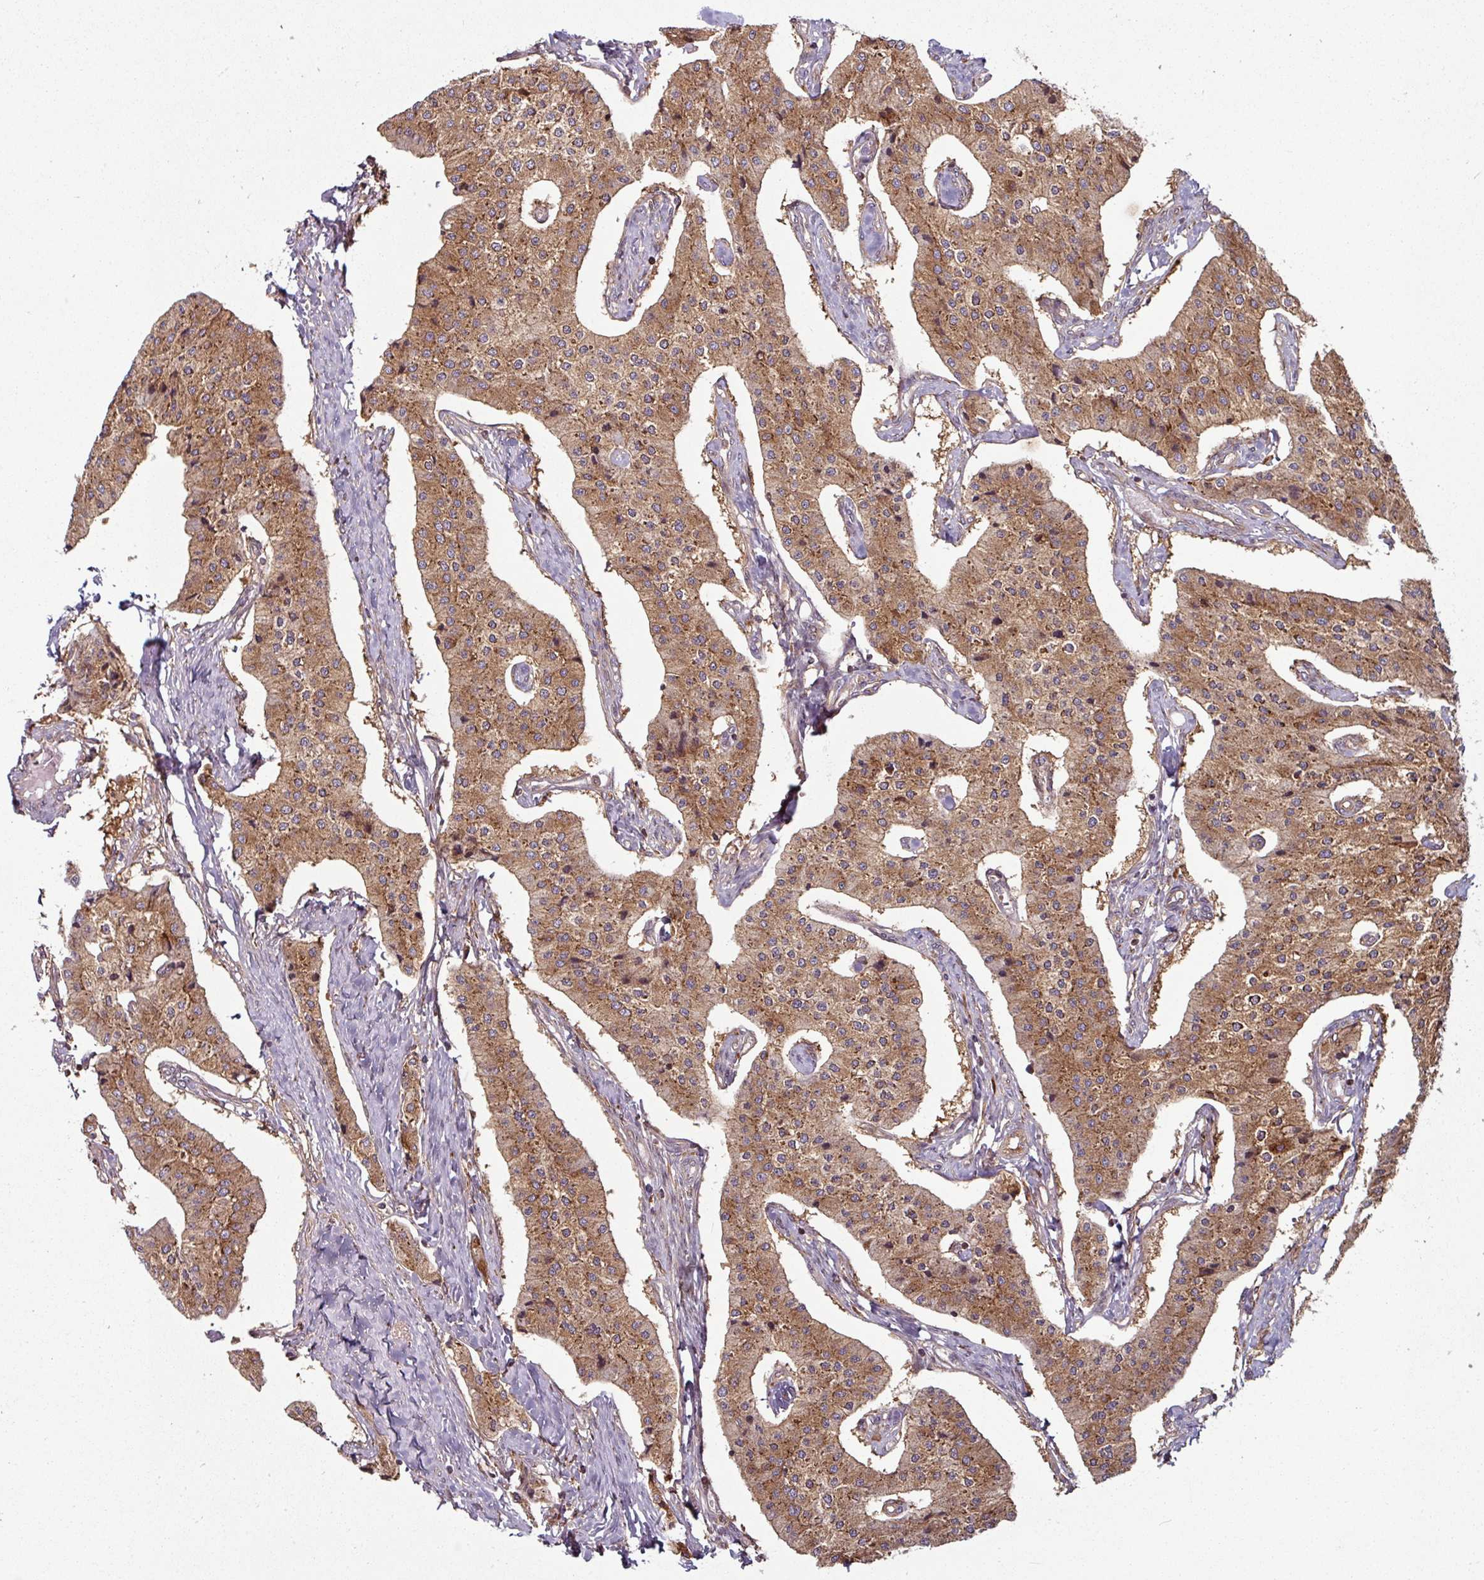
{"staining": {"intensity": "moderate", "quantity": ">75%", "location": "cytoplasmic/membranous"}, "tissue": "carcinoid", "cell_type": "Tumor cells", "image_type": "cancer", "snomed": [{"axis": "morphology", "description": "Carcinoid, malignant, NOS"}, {"axis": "topography", "description": "Colon"}], "caption": "A medium amount of moderate cytoplasmic/membranous expression is seen in about >75% of tumor cells in malignant carcinoid tissue. The staining was performed using DAB, with brown indicating positive protein expression. Nuclei are stained blue with hematoxylin.", "gene": "RAB5A", "patient": {"sex": "female", "age": 52}}